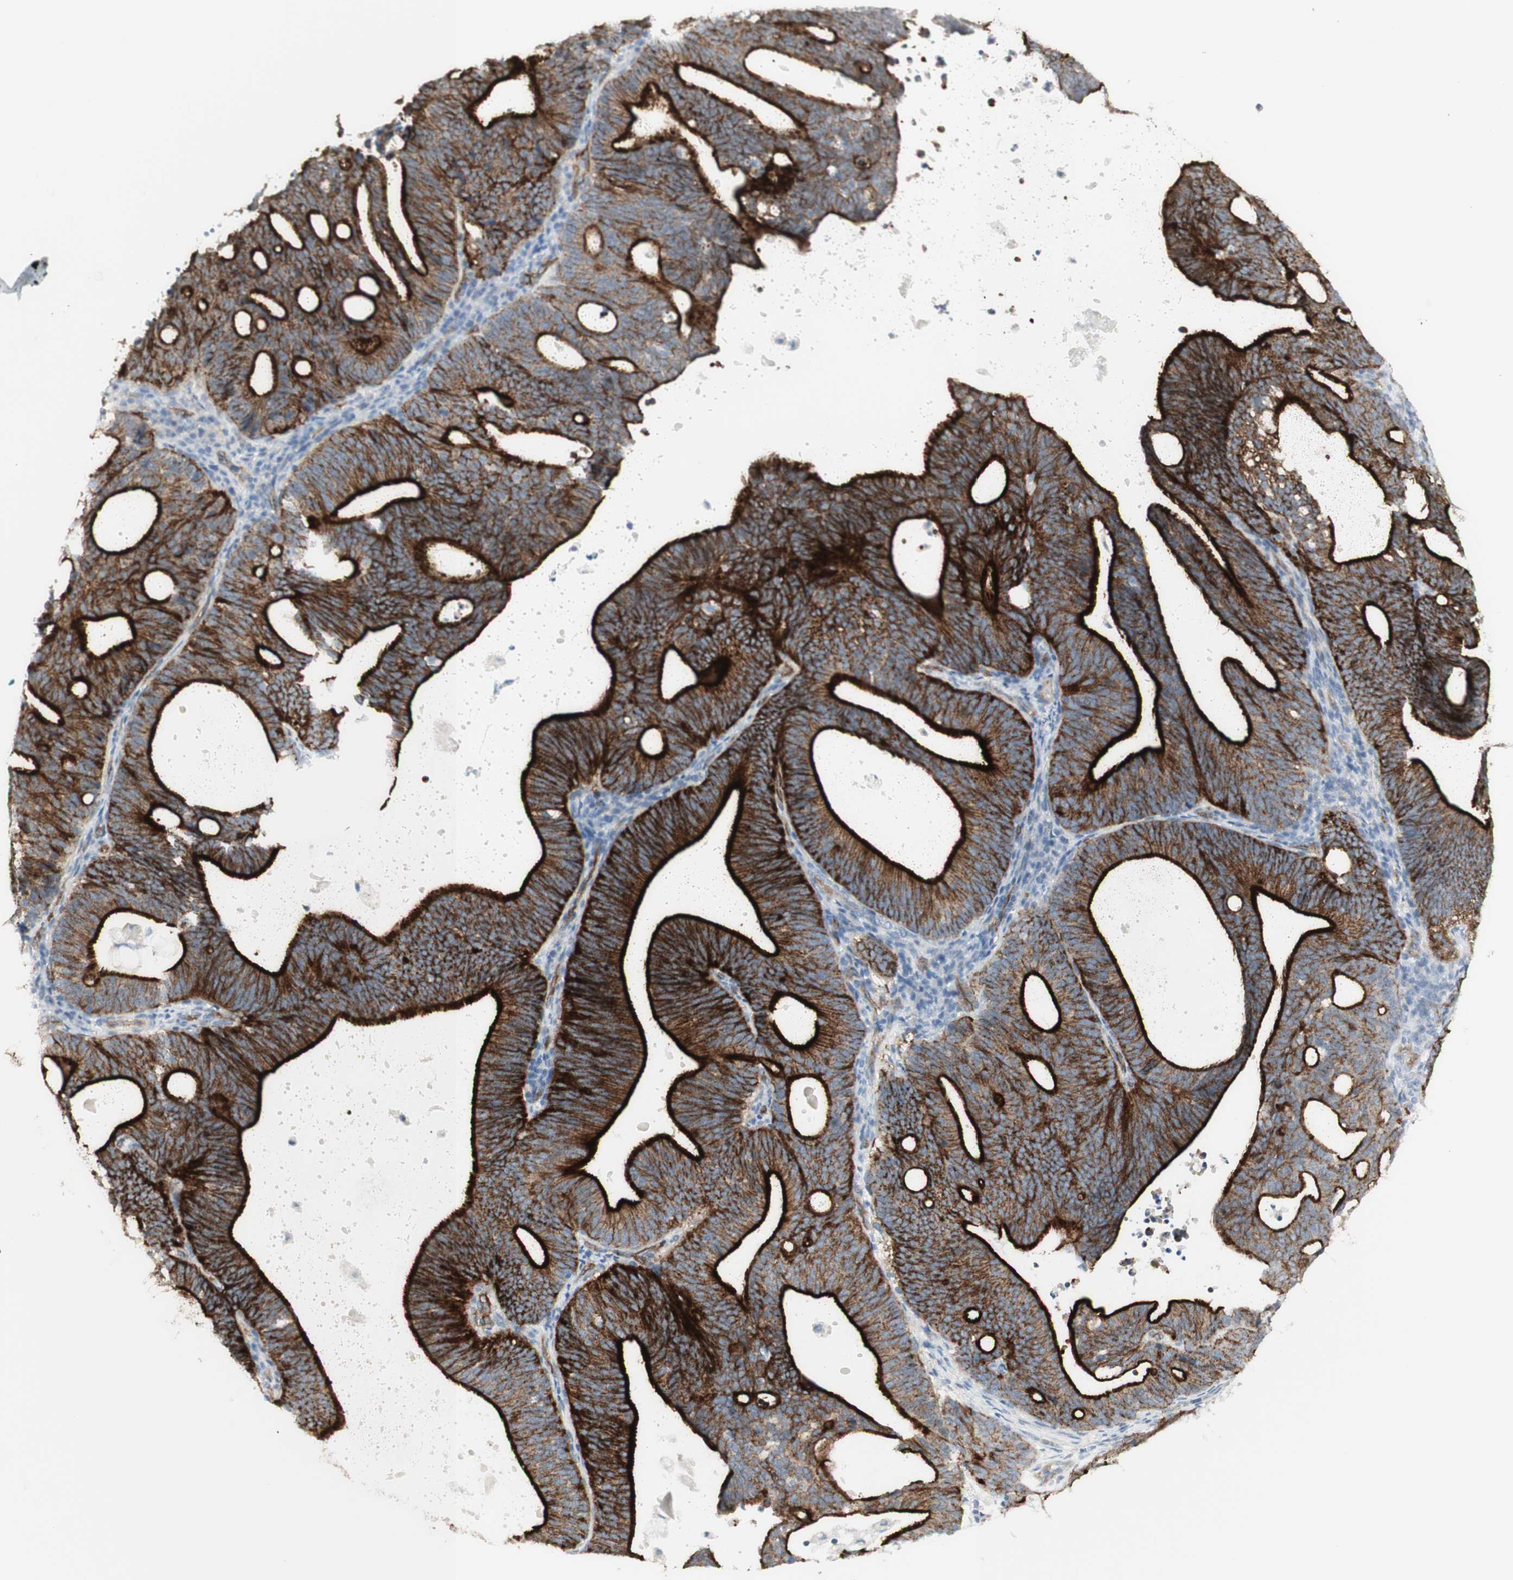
{"staining": {"intensity": "strong", "quantity": "25%-75%", "location": "cytoplasmic/membranous"}, "tissue": "endometrial cancer", "cell_type": "Tumor cells", "image_type": "cancer", "snomed": [{"axis": "morphology", "description": "Adenocarcinoma, NOS"}, {"axis": "topography", "description": "Uterus"}], "caption": "Immunohistochemistry photomicrograph of human endometrial adenocarcinoma stained for a protein (brown), which reveals high levels of strong cytoplasmic/membranous expression in about 25%-75% of tumor cells.", "gene": "MYO6", "patient": {"sex": "female", "age": 83}}